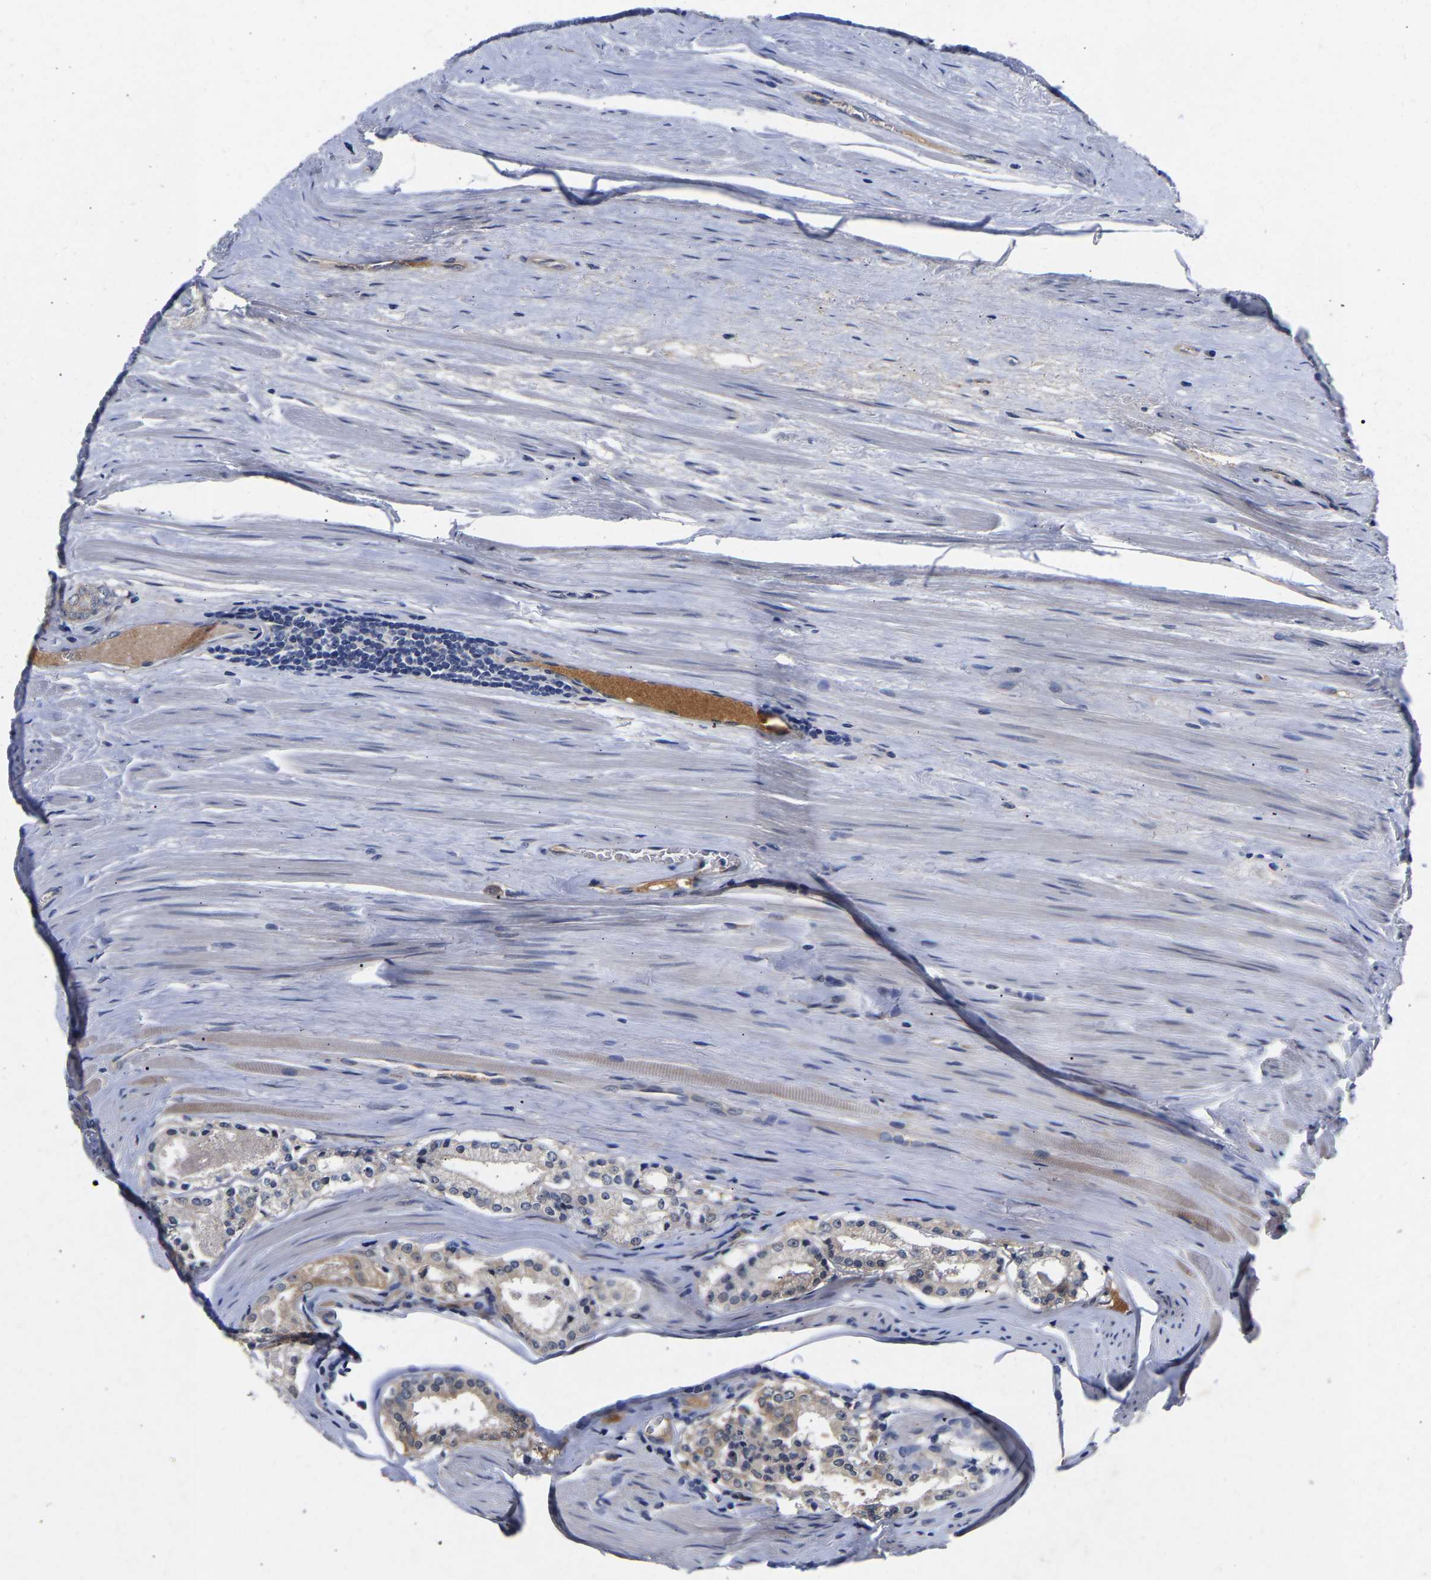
{"staining": {"intensity": "weak", "quantity": "<25%", "location": "cytoplasmic/membranous"}, "tissue": "prostate cancer", "cell_type": "Tumor cells", "image_type": "cancer", "snomed": [{"axis": "morphology", "description": "Adenocarcinoma, Low grade"}, {"axis": "topography", "description": "Prostate"}], "caption": "Immunohistochemical staining of human prostate cancer (adenocarcinoma (low-grade)) reveals no significant expression in tumor cells. (Stains: DAB (3,3'-diaminobenzidine) immunohistochemistry with hematoxylin counter stain, Microscopy: brightfield microscopy at high magnification).", "gene": "CCDC6", "patient": {"sex": "male", "age": 70}}